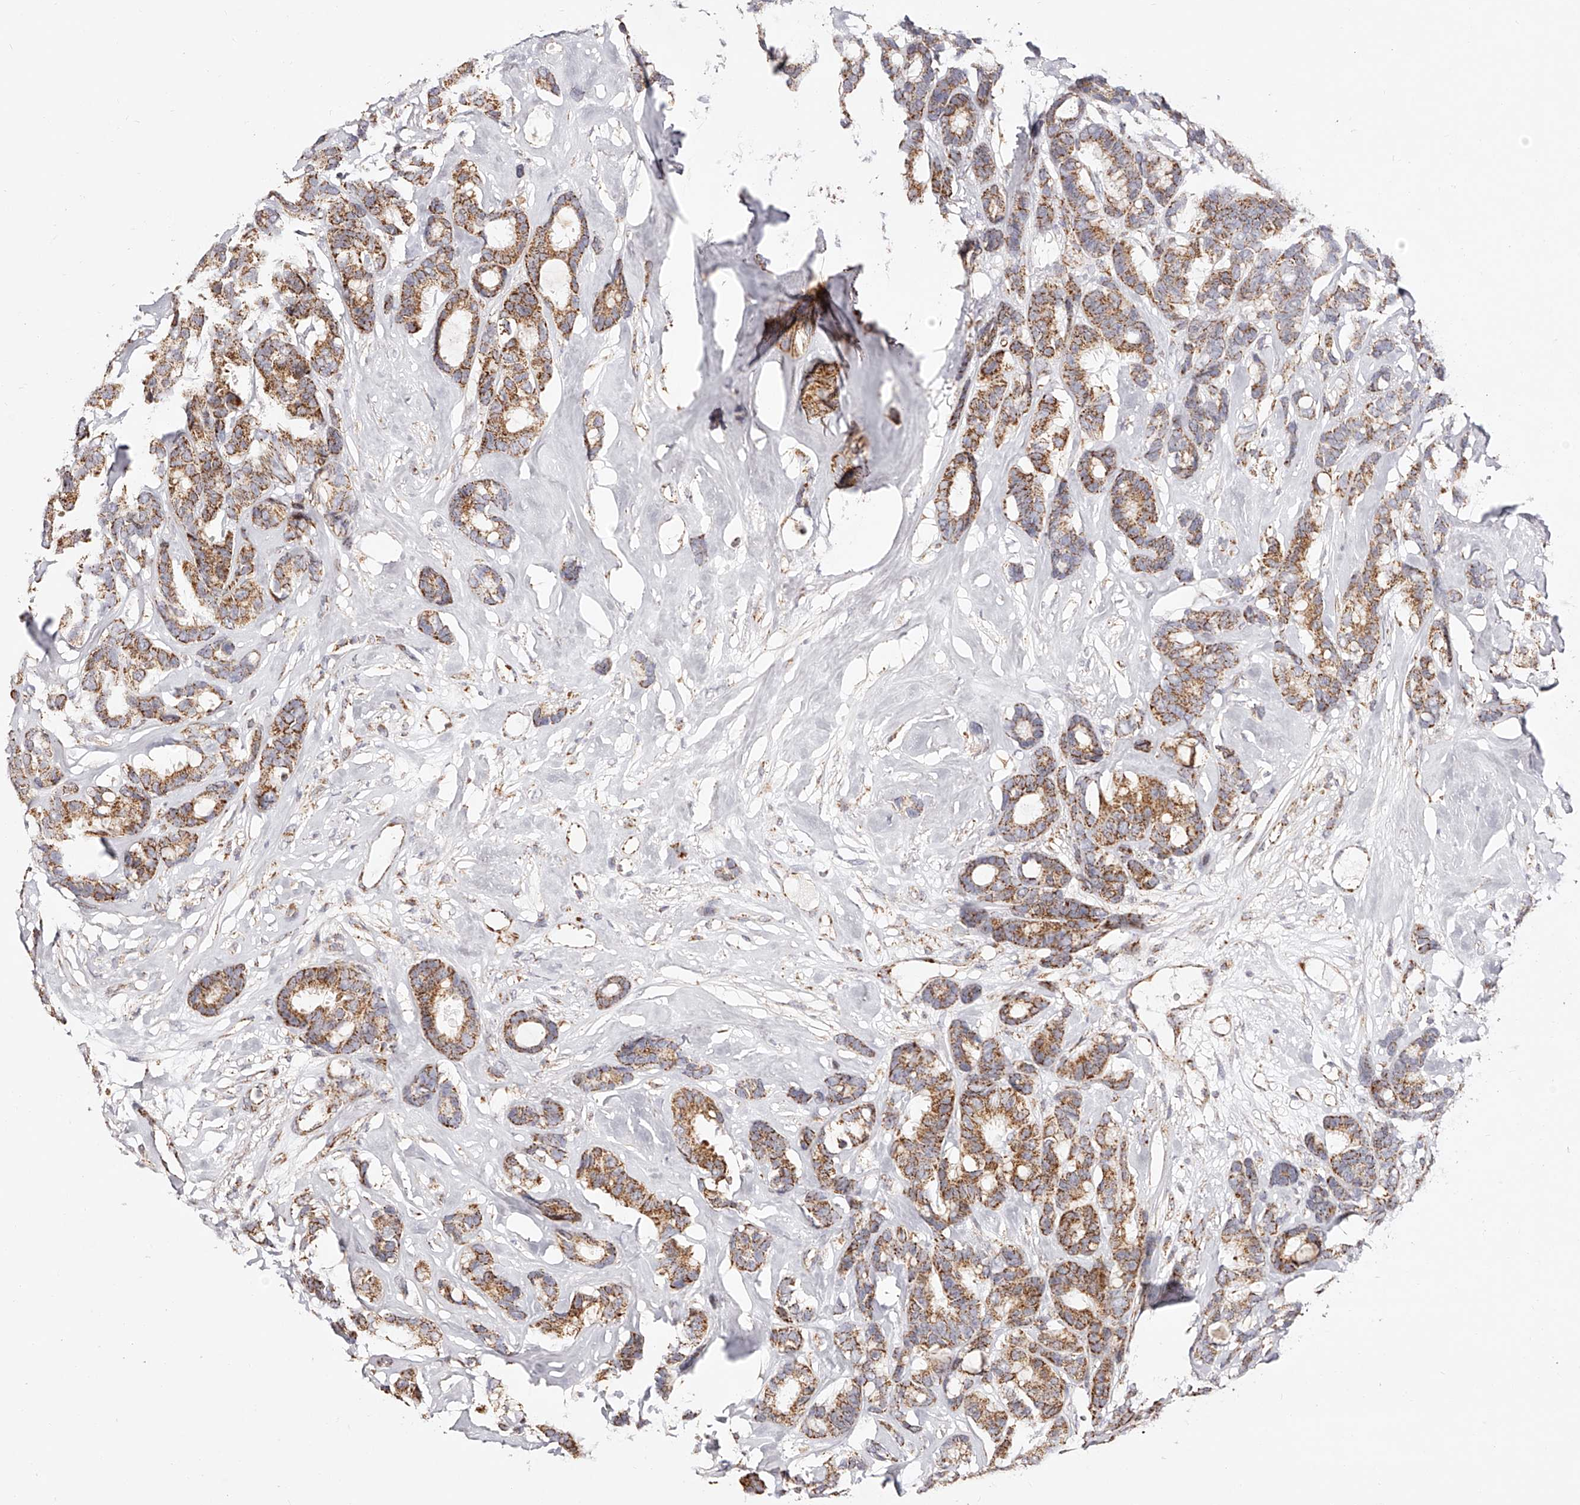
{"staining": {"intensity": "moderate", "quantity": ">75%", "location": "cytoplasmic/membranous"}, "tissue": "breast cancer", "cell_type": "Tumor cells", "image_type": "cancer", "snomed": [{"axis": "morphology", "description": "Duct carcinoma"}, {"axis": "topography", "description": "Breast"}], "caption": "This micrograph exhibits IHC staining of human breast cancer (intraductal carcinoma), with medium moderate cytoplasmic/membranous staining in about >75% of tumor cells.", "gene": "NDUFV3", "patient": {"sex": "female", "age": 87}}